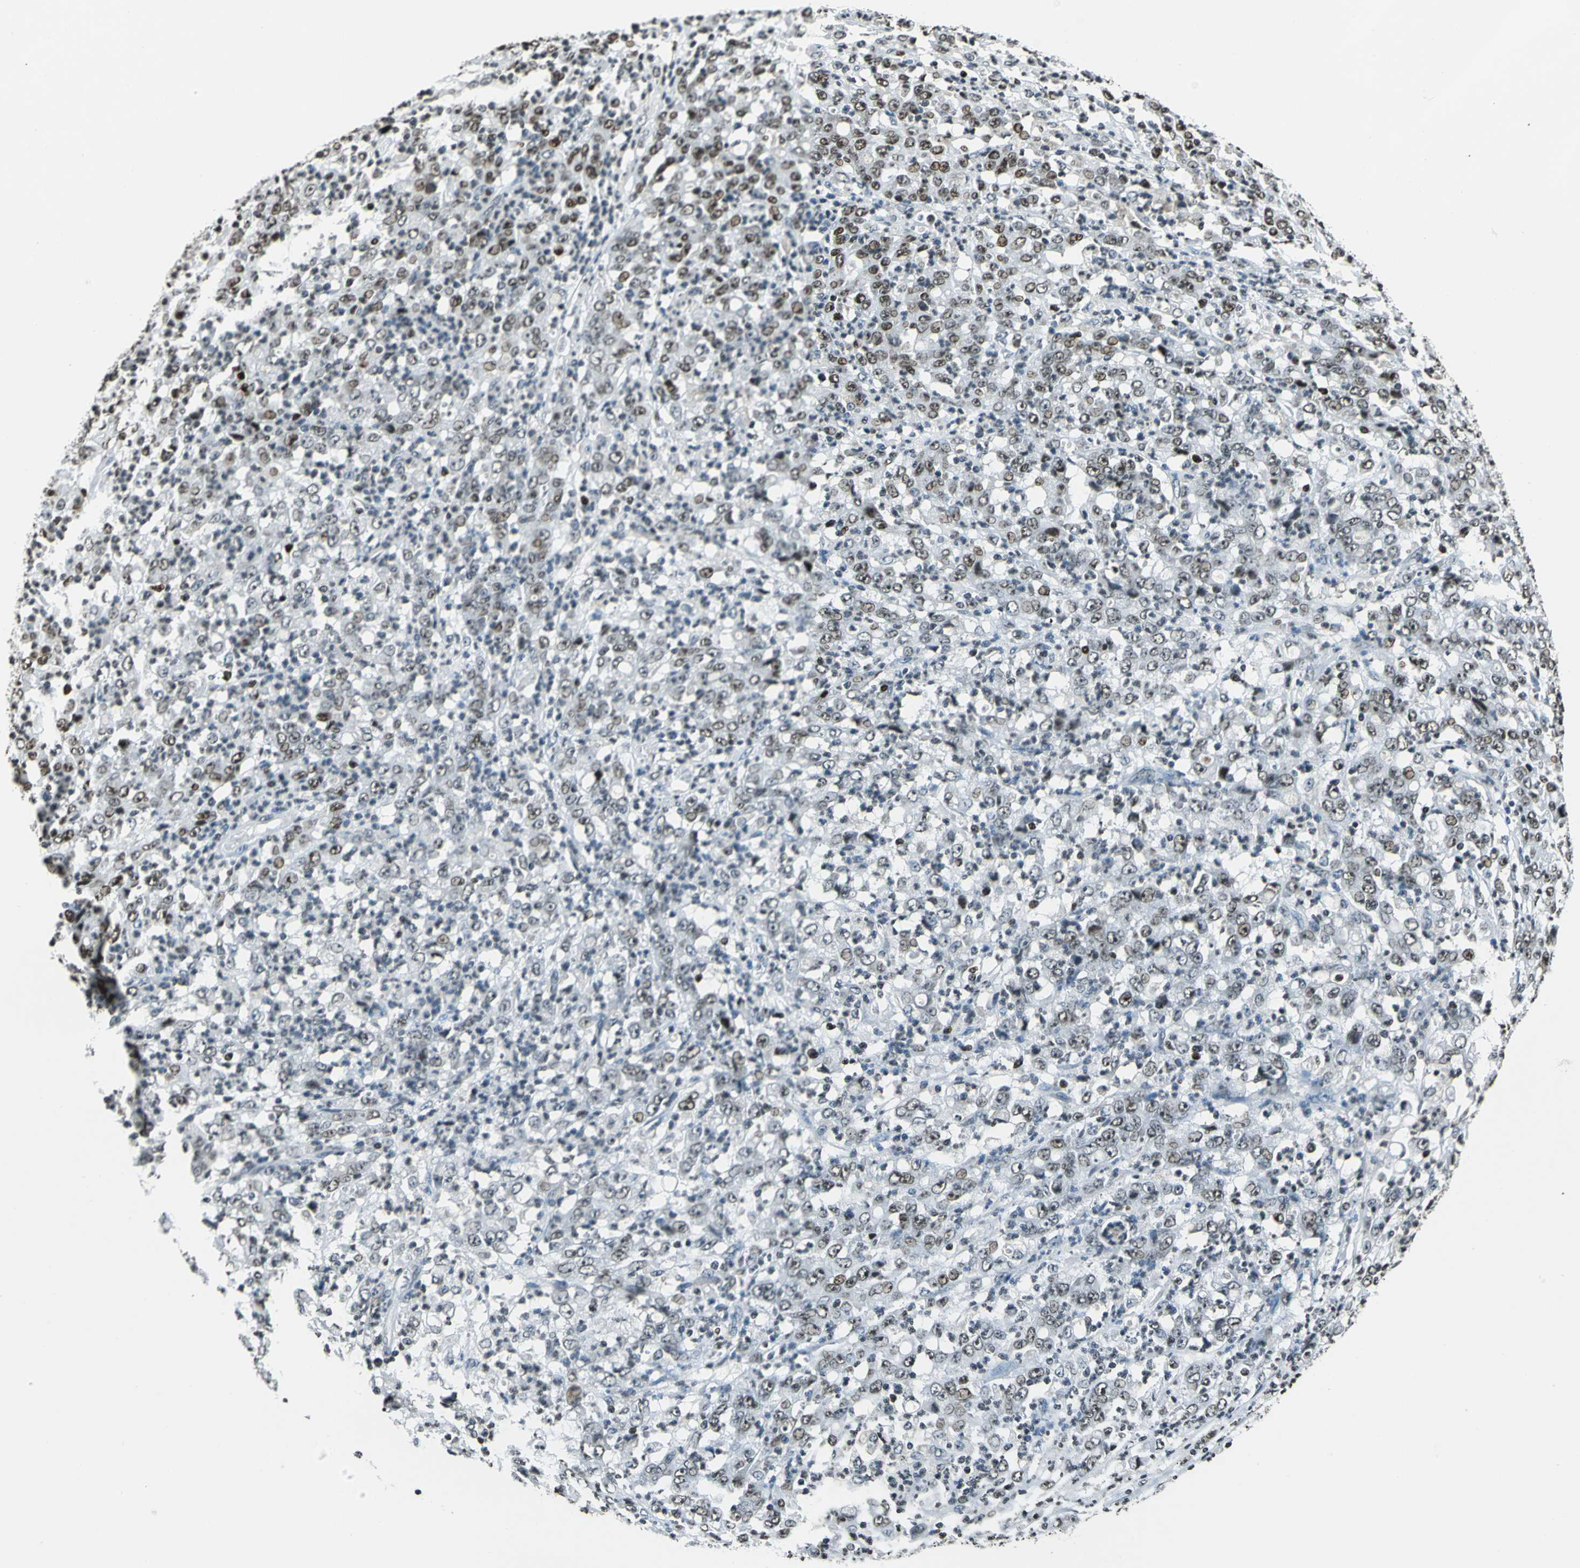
{"staining": {"intensity": "moderate", "quantity": "25%-75%", "location": "nuclear"}, "tissue": "stomach cancer", "cell_type": "Tumor cells", "image_type": "cancer", "snomed": [{"axis": "morphology", "description": "Adenocarcinoma, NOS"}, {"axis": "topography", "description": "Stomach, lower"}], "caption": "Moderate nuclear staining is seen in approximately 25%-75% of tumor cells in adenocarcinoma (stomach).", "gene": "MCM4", "patient": {"sex": "female", "age": 71}}